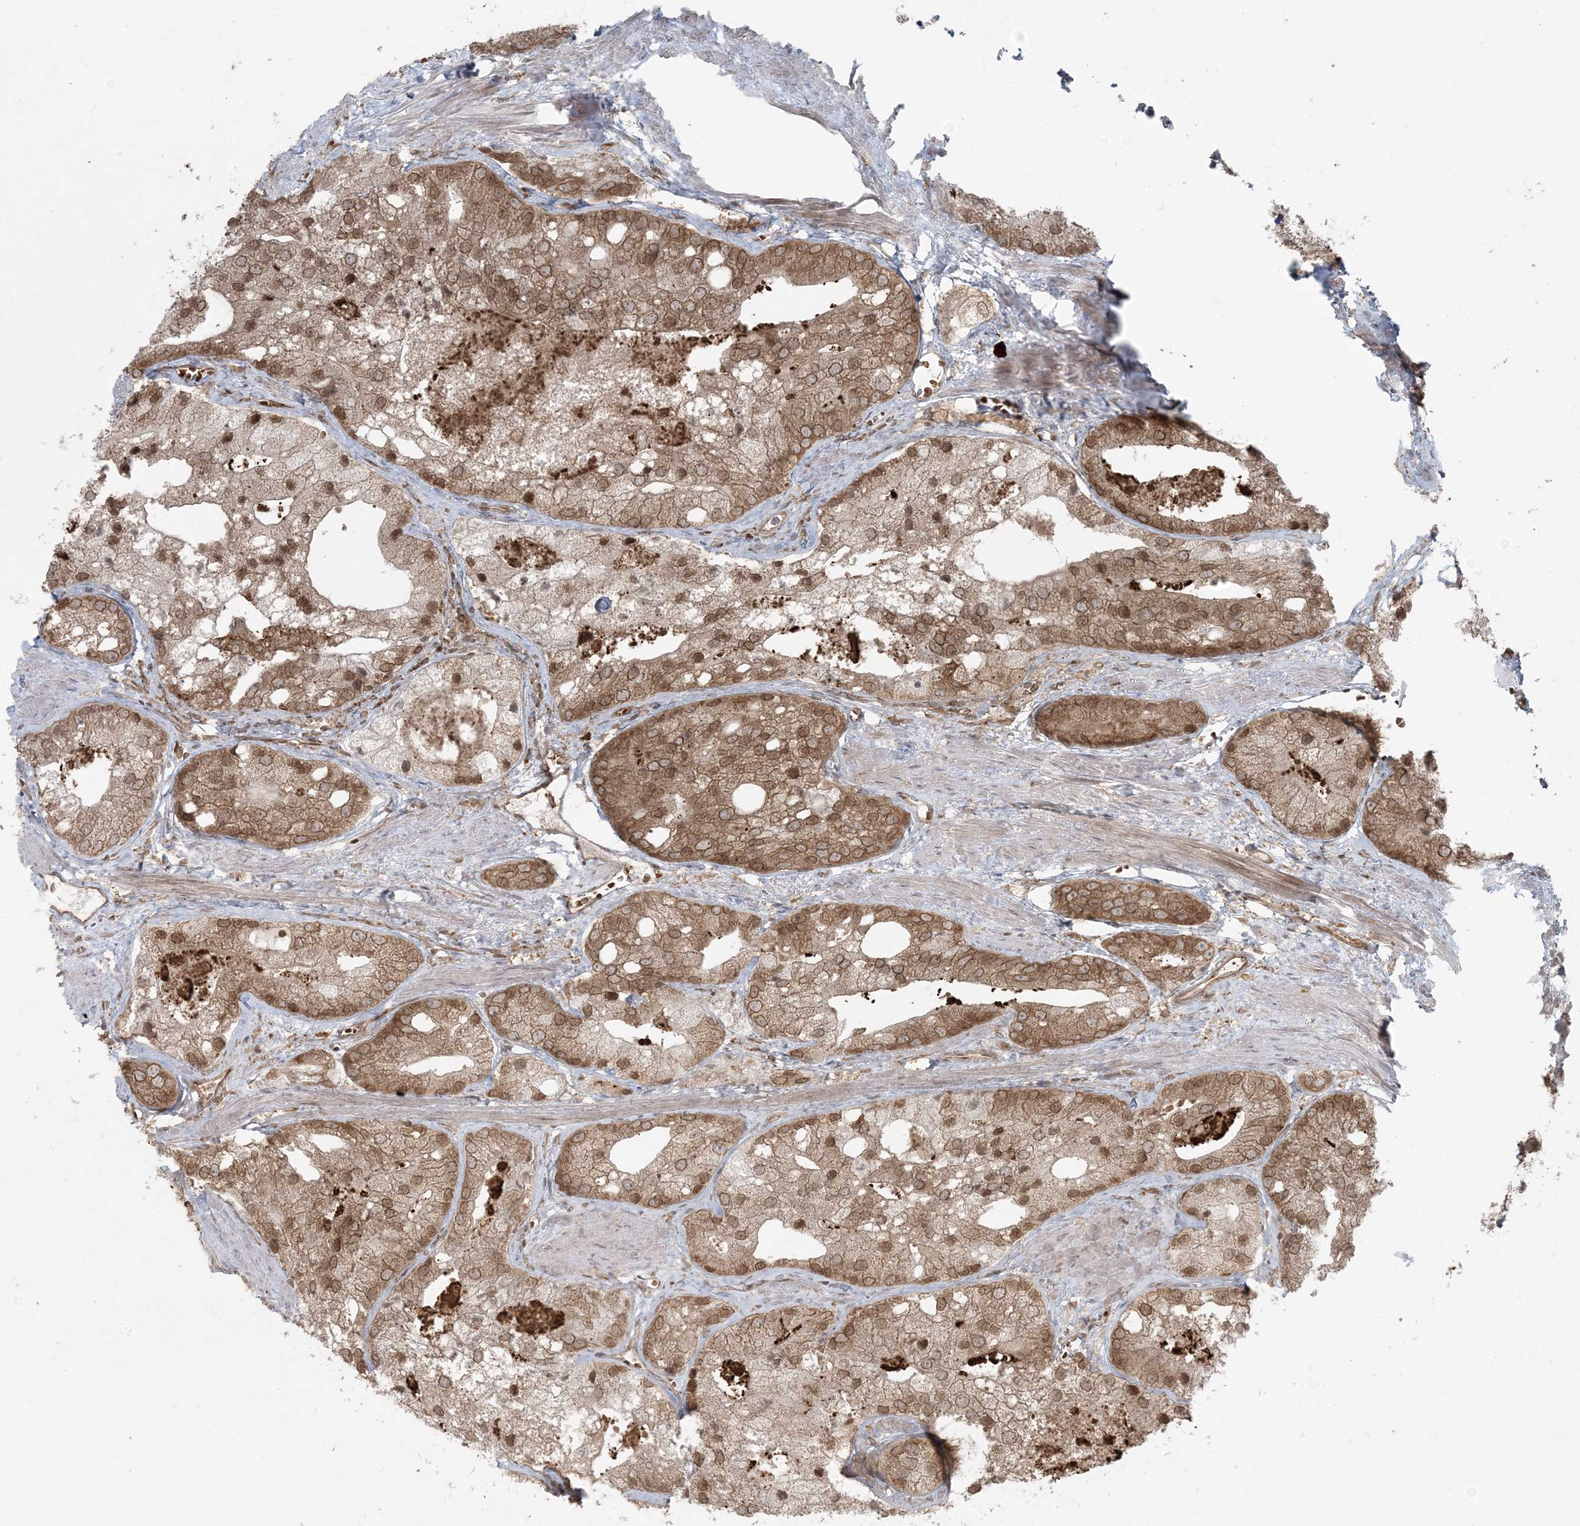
{"staining": {"intensity": "moderate", "quantity": ">75%", "location": "cytoplasmic/membranous,nuclear"}, "tissue": "prostate cancer", "cell_type": "Tumor cells", "image_type": "cancer", "snomed": [{"axis": "morphology", "description": "Adenocarcinoma, Low grade"}, {"axis": "topography", "description": "Prostate"}], "caption": "An image of prostate cancer (adenocarcinoma (low-grade)) stained for a protein exhibits moderate cytoplasmic/membranous and nuclear brown staining in tumor cells.", "gene": "DDX19B", "patient": {"sex": "male", "age": 69}}